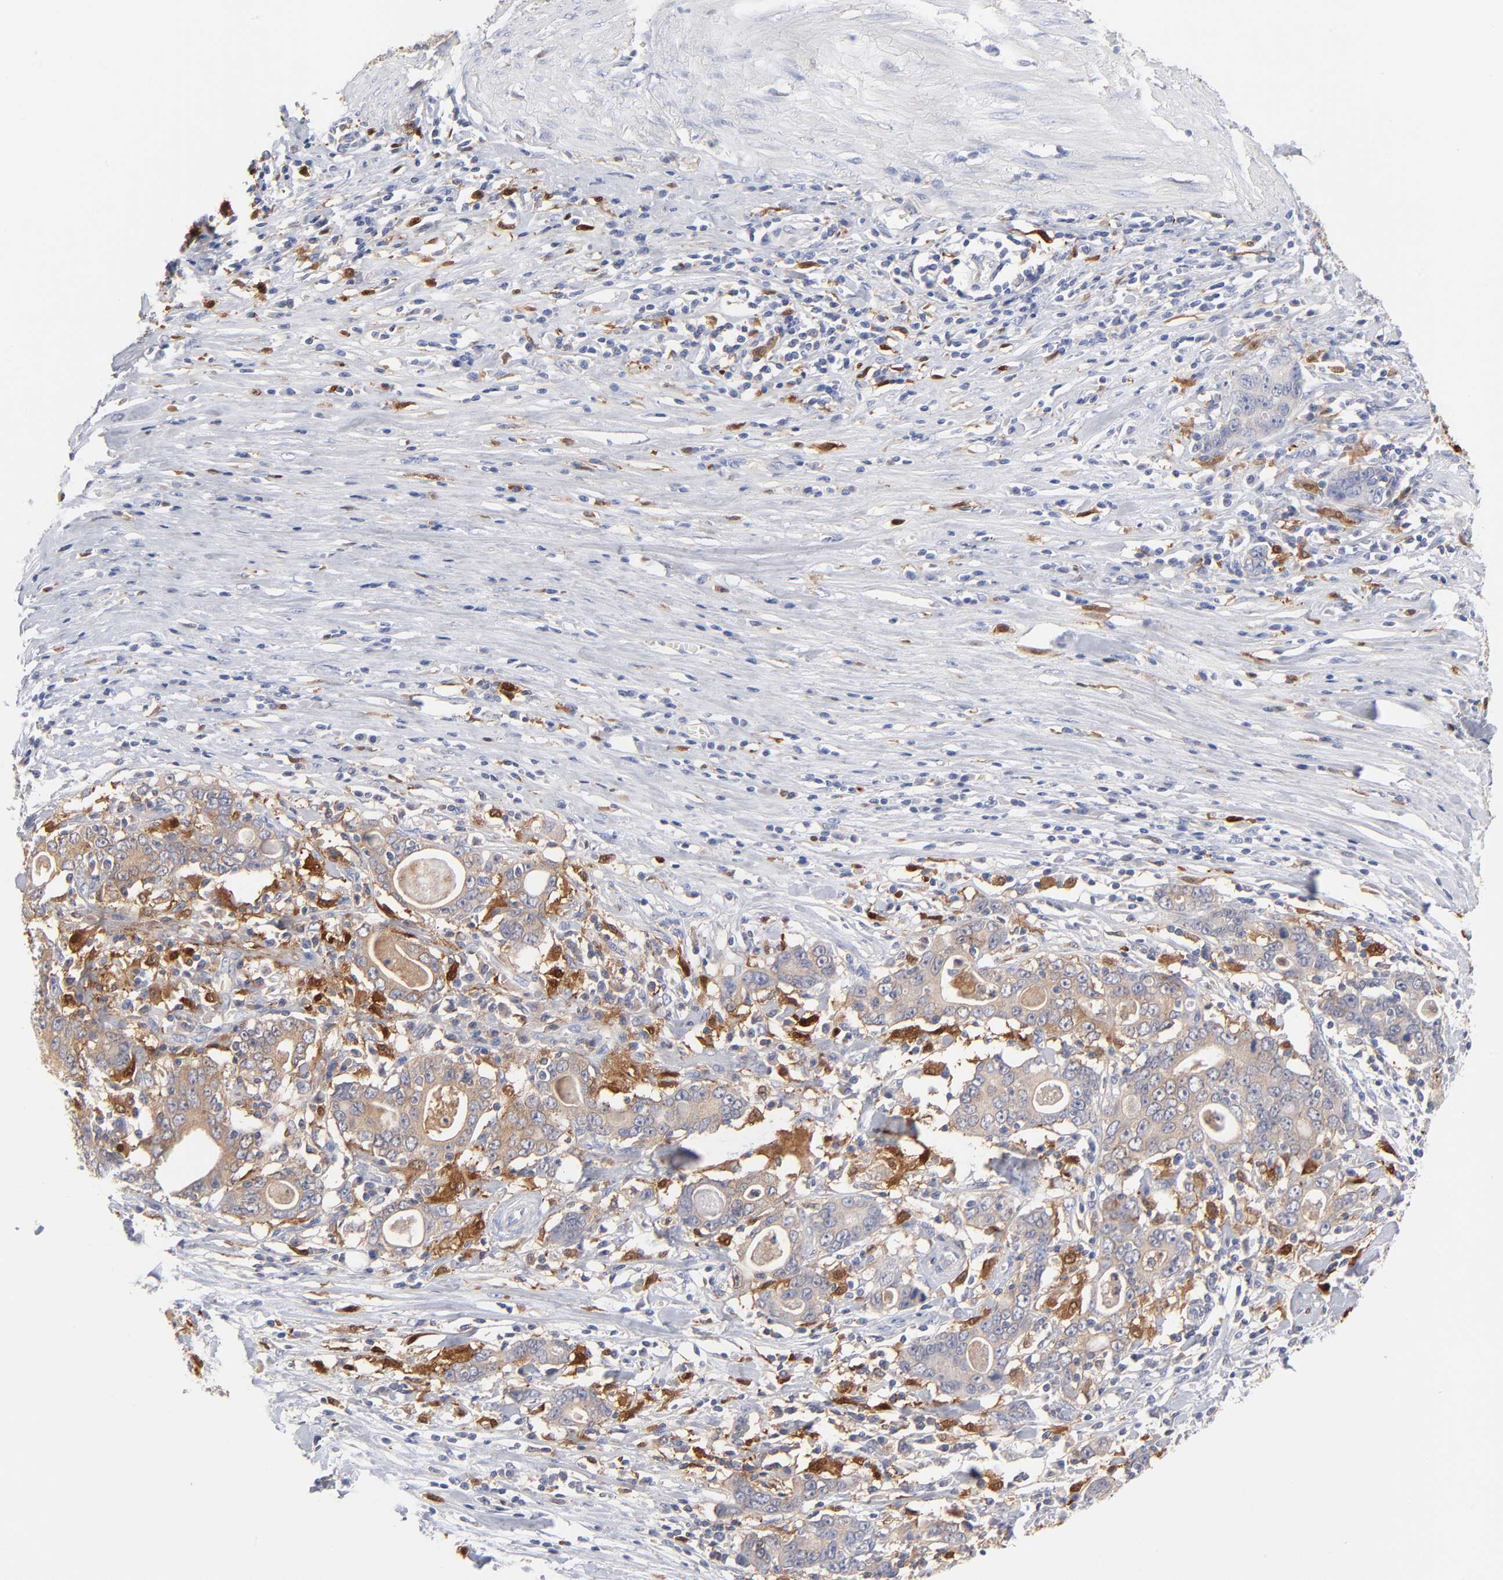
{"staining": {"intensity": "weak", "quantity": ">75%", "location": "cytoplasmic/membranous"}, "tissue": "stomach cancer", "cell_type": "Tumor cells", "image_type": "cancer", "snomed": [{"axis": "morphology", "description": "Adenocarcinoma, NOS"}, {"axis": "topography", "description": "Stomach, lower"}], "caption": "Weak cytoplasmic/membranous protein staining is seen in approximately >75% of tumor cells in stomach cancer (adenocarcinoma).", "gene": "IFIT2", "patient": {"sex": "female", "age": 72}}